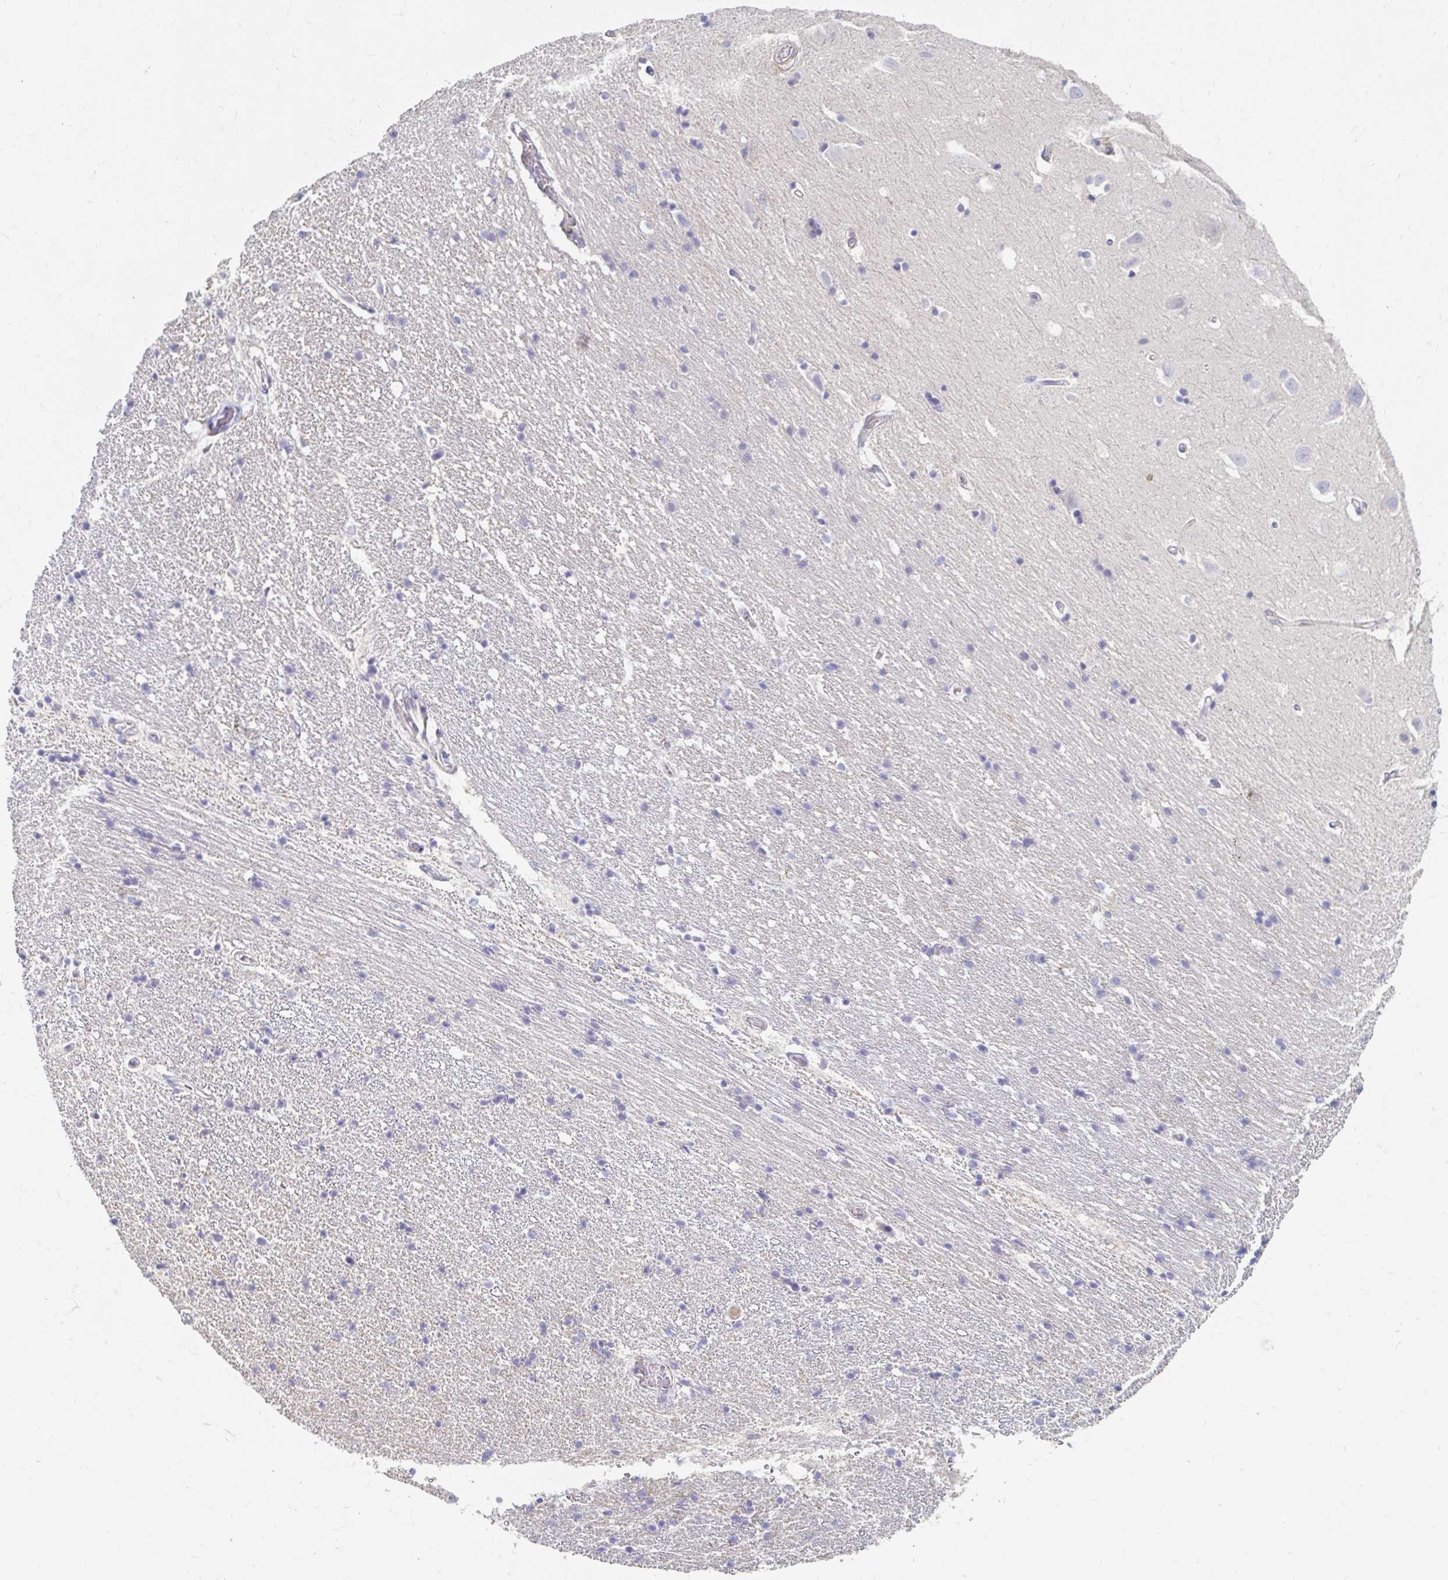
{"staining": {"intensity": "negative", "quantity": "none", "location": "none"}, "tissue": "hippocampus", "cell_type": "Glial cells", "image_type": "normal", "snomed": [{"axis": "morphology", "description": "Normal tissue, NOS"}, {"axis": "topography", "description": "Hippocampus"}], "caption": "Glial cells are negative for brown protein staining in benign hippocampus. (IHC, brightfield microscopy, high magnification).", "gene": "MYLK2", "patient": {"sex": "male", "age": 63}}